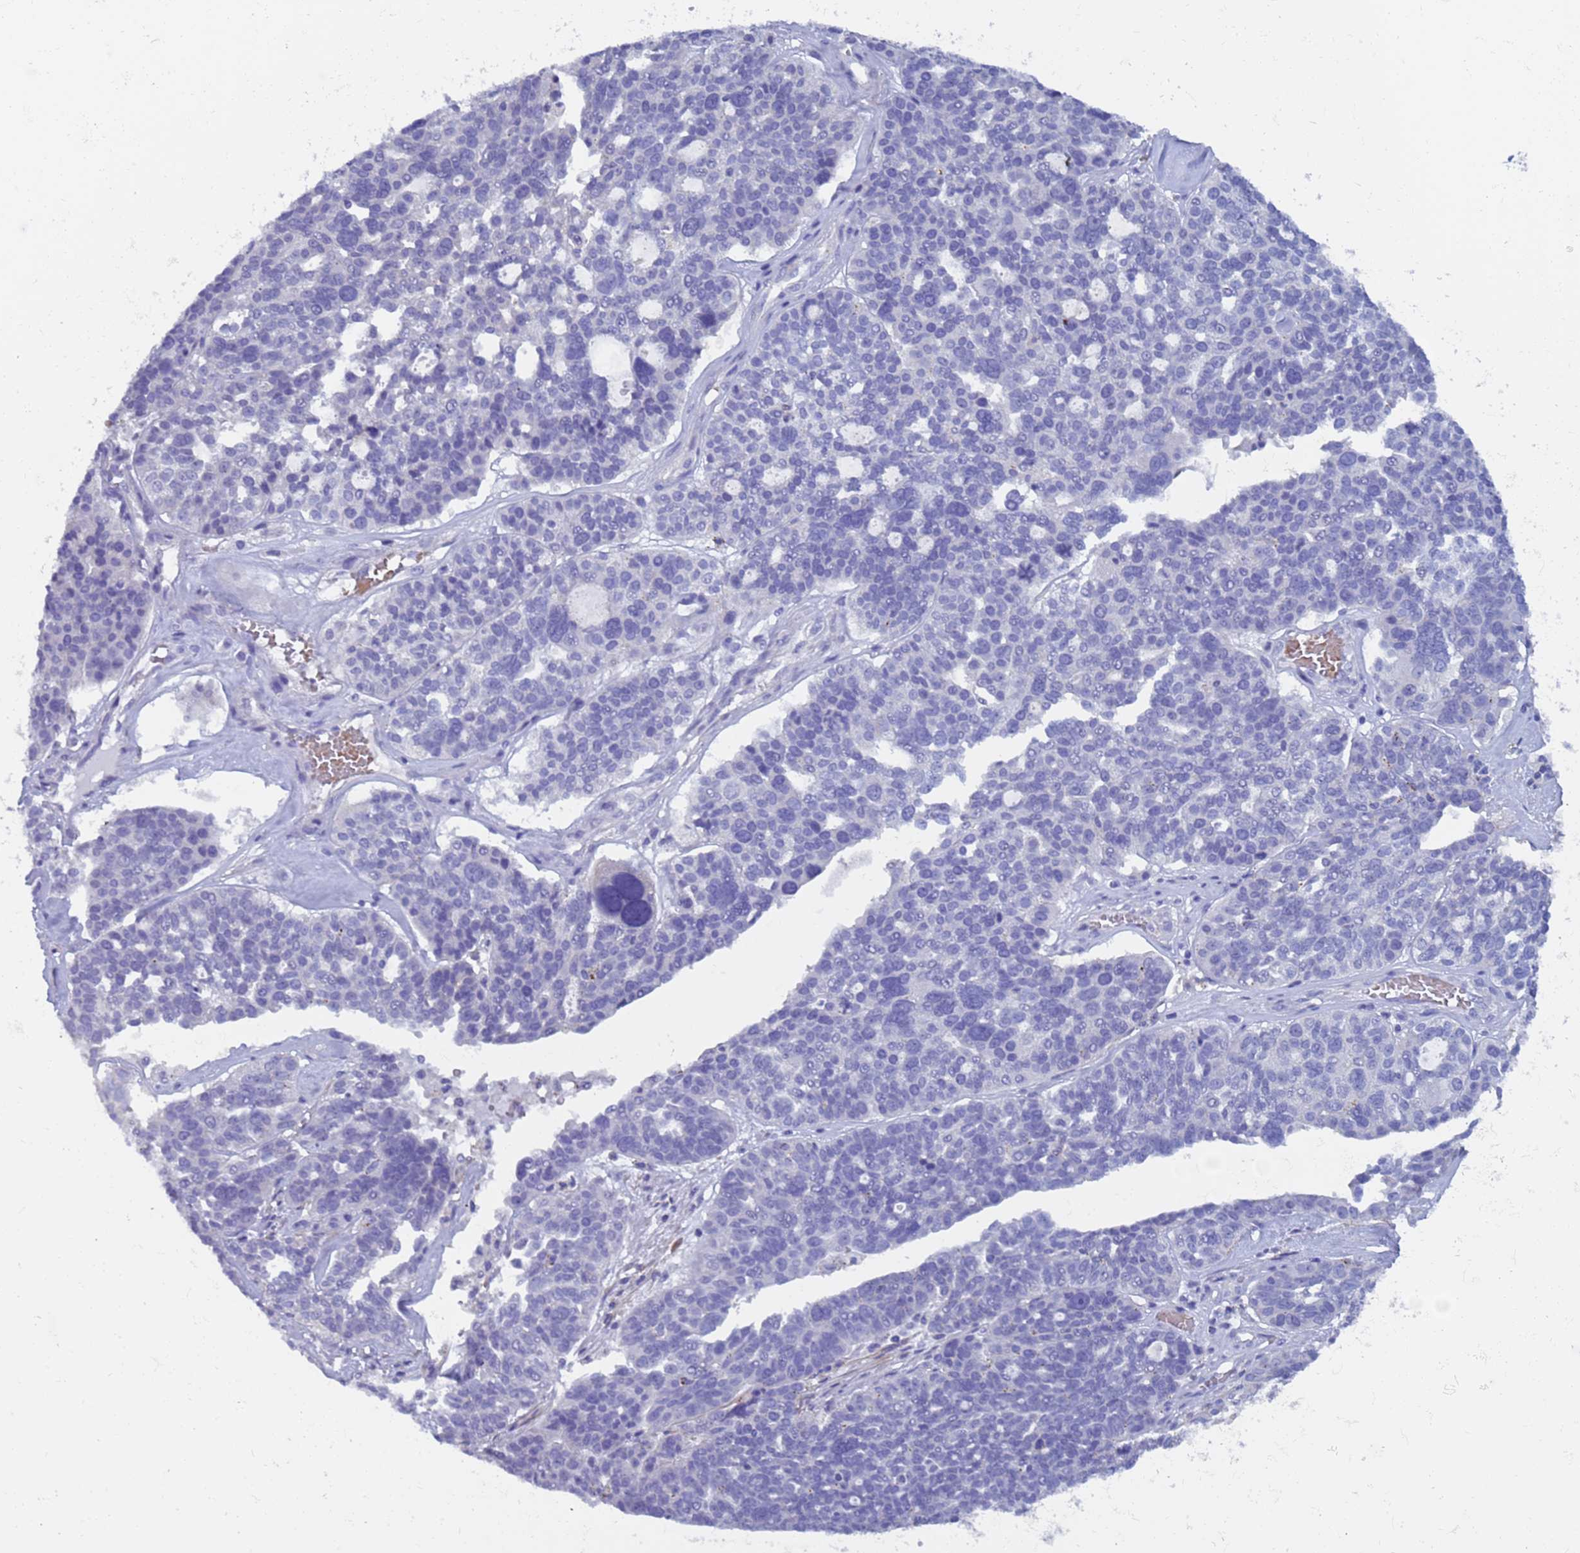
{"staining": {"intensity": "negative", "quantity": "none", "location": "none"}, "tissue": "ovarian cancer", "cell_type": "Tumor cells", "image_type": "cancer", "snomed": [{"axis": "morphology", "description": "Cystadenocarcinoma, serous, NOS"}, {"axis": "topography", "description": "Ovary"}], "caption": "High power microscopy image of an immunohistochemistry image of ovarian cancer, revealing no significant staining in tumor cells. Nuclei are stained in blue.", "gene": "KBTBD3", "patient": {"sex": "female", "age": 59}}